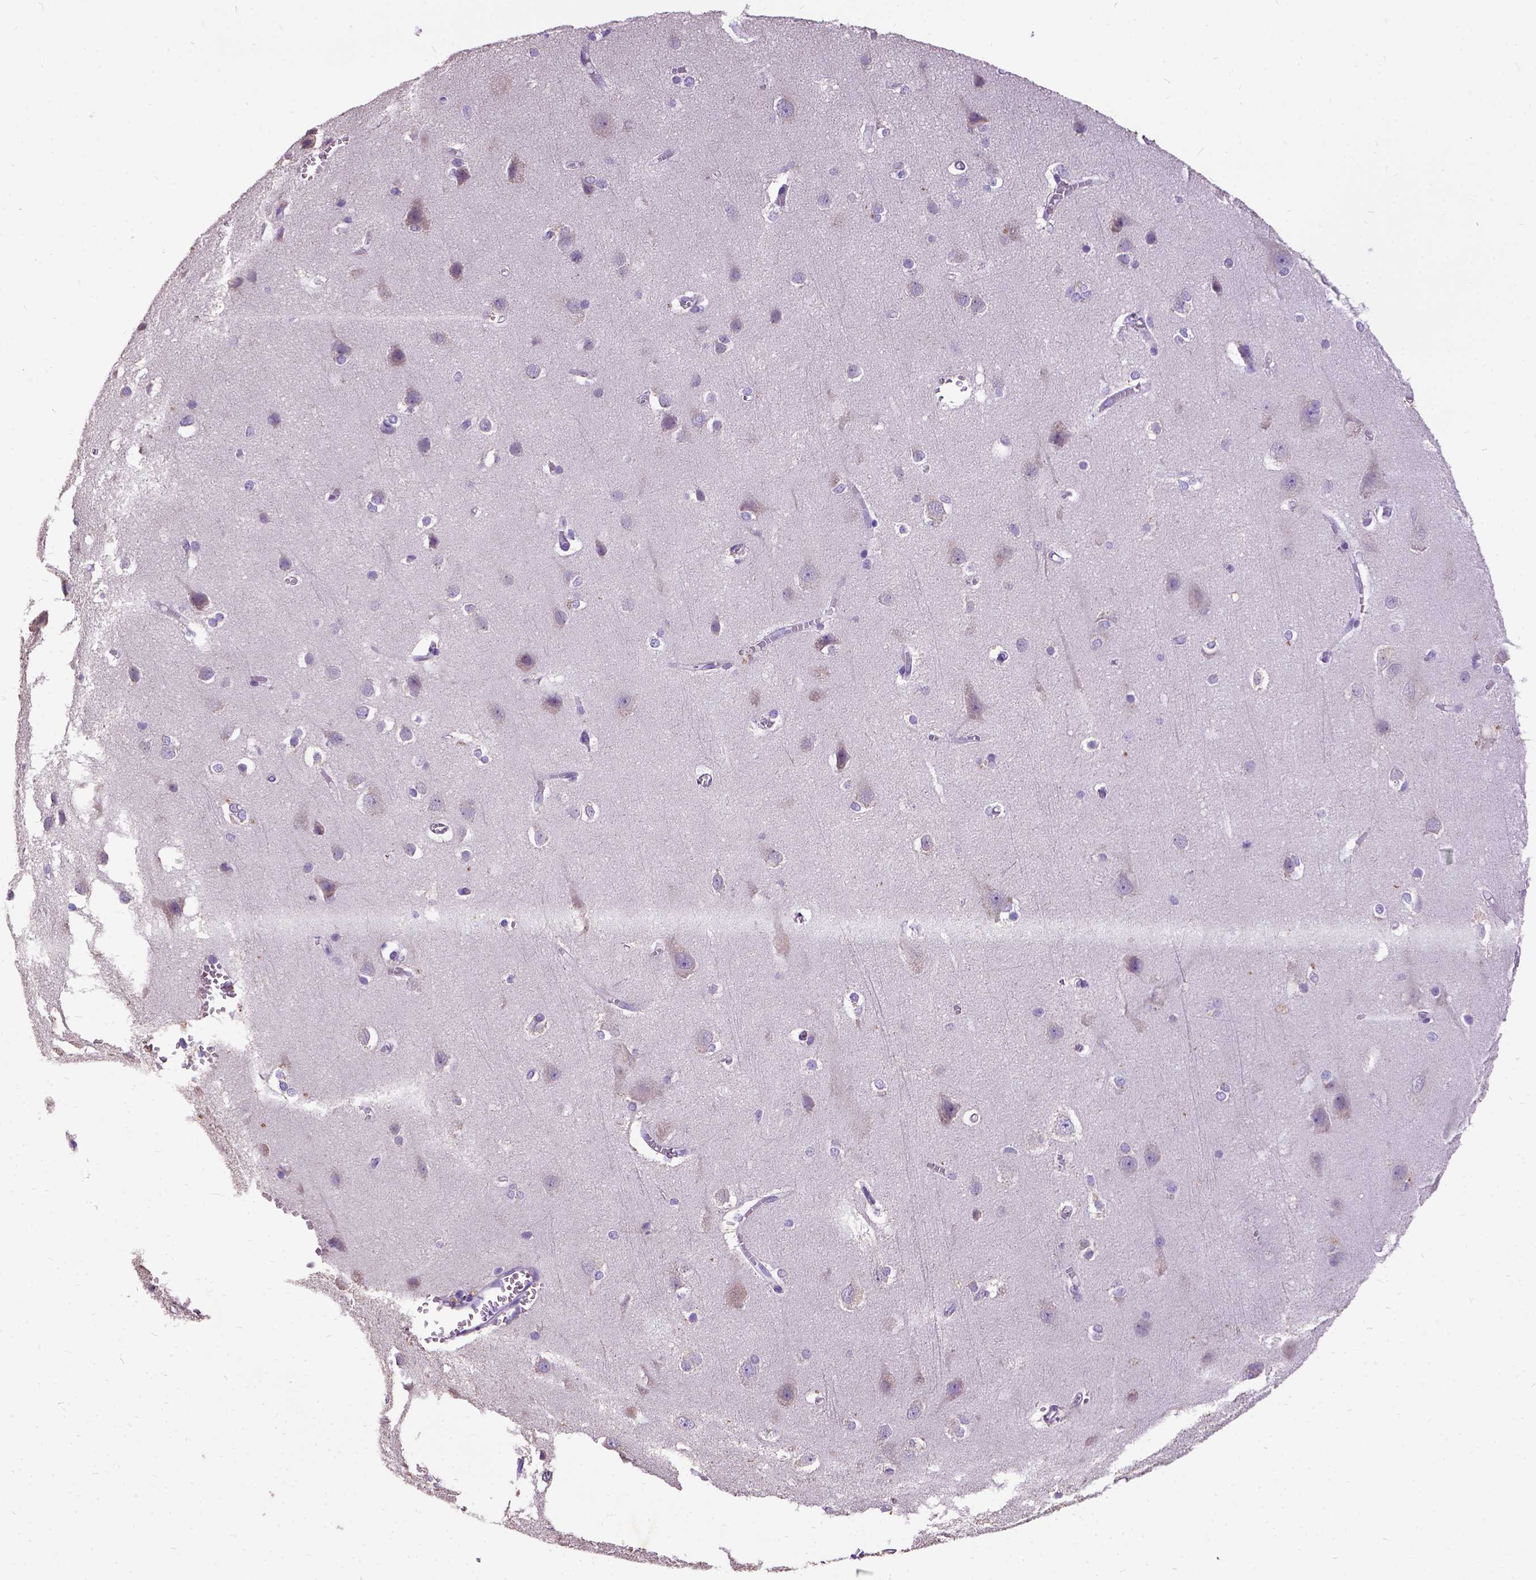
{"staining": {"intensity": "negative", "quantity": "none", "location": "none"}, "tissue": "cerebral cortex", "cell_type": "Endothelial cells", "image_type": "normal", "snomed": [{"axis": "morphology", "description": "Normal tissue, NOS"}, {"axis": "topography", "description": "Cerebral cortex"}], "caption": "DAB immunohistochemical staining of normal human cerebral cortex shows no significant staining in endothelial cells. (DAB (3,3'-diaminobenzidine) IHC with hematoxylin counter stain).", "gene": "CFAP54", "patient": {"sex": "male", "age": 37}}